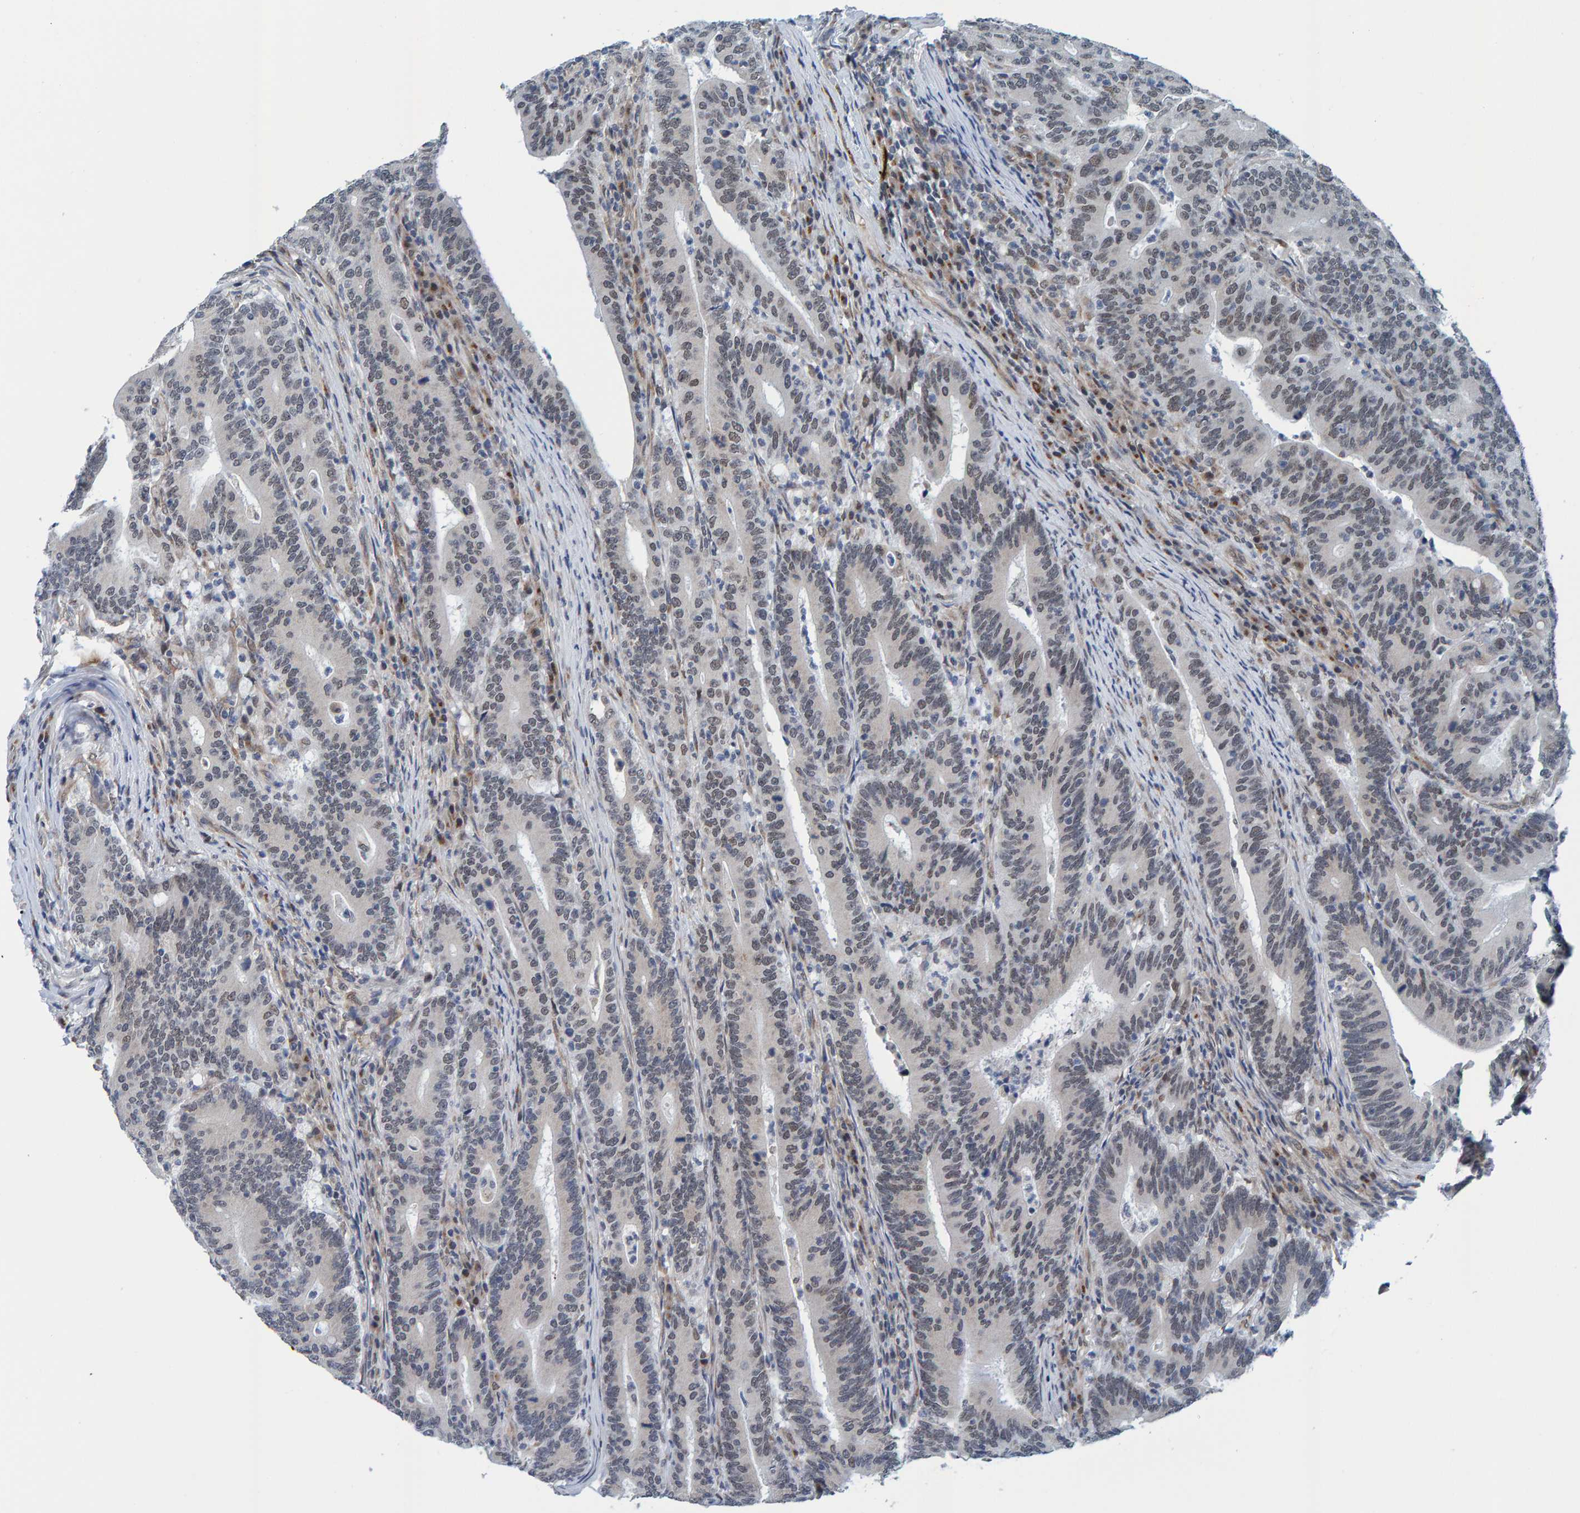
{"staining": {"intensity": "weak", "quantity": "<25%", "location": "nuclear"}, "tissue": "colorectal cancer", "cell_type": "Tumor cells", "image_type": "cancer", "snomed": [{"axis": "morphology", "description": "Adenocarcinoma, NOS"}, {"axis": "topography", "description": "Colon"}], "caption": "Immunohistochemistry (IHC) histopathology image of neoplastic tissue: human colorectal adenocarcinoma stained with DAB (3,3'-diaminobenzidine) demonstrates no significant protein positivity in tumor cells.", "gene": "SCRN2", "patient": {"sex": "female", "age": 66}}